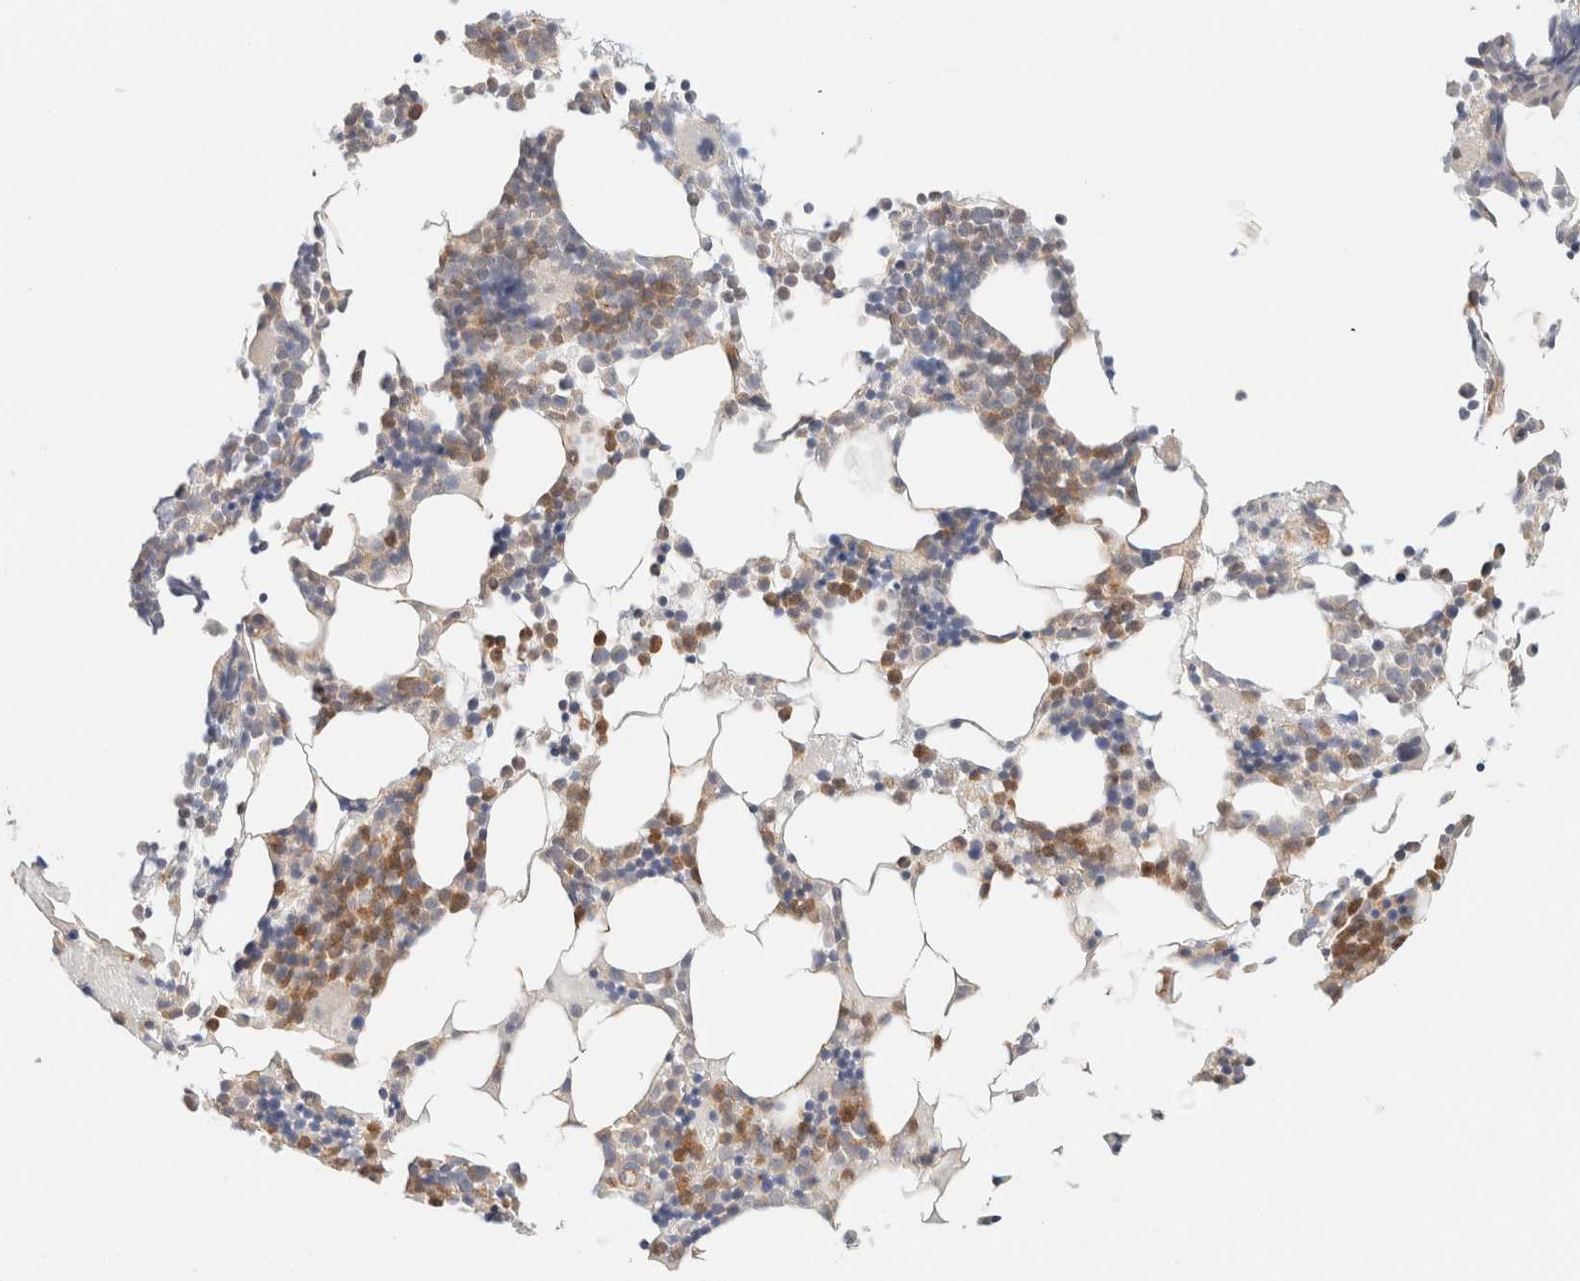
{"staining": {"intensity": "moderate", "quantity": "<25%", "location": "cytoplasmic/membranous"}, "tissue": "bone marrow", "cell_type": "Hematopoietic cells", "image_type": "normal", "snomed": [{"axis": "morphology", "description": "Normal tissue, NOS"}, {"axis": "morphology", "description": "Inflammation, NOS"}, {"axis": "topography", "description": "Bone marrow"}], "caption": "This image reveals unremarkable bone marrow stained with immunohistochemistry (IHC) to label a protein in brown. The cytoplasmic/membranous of hematopoietic cells show moderate positivity for the protein. Nuclei are counter-stained blue.", "gene": "UNC13B", "patient": {"sex": "male", "age": 68}}